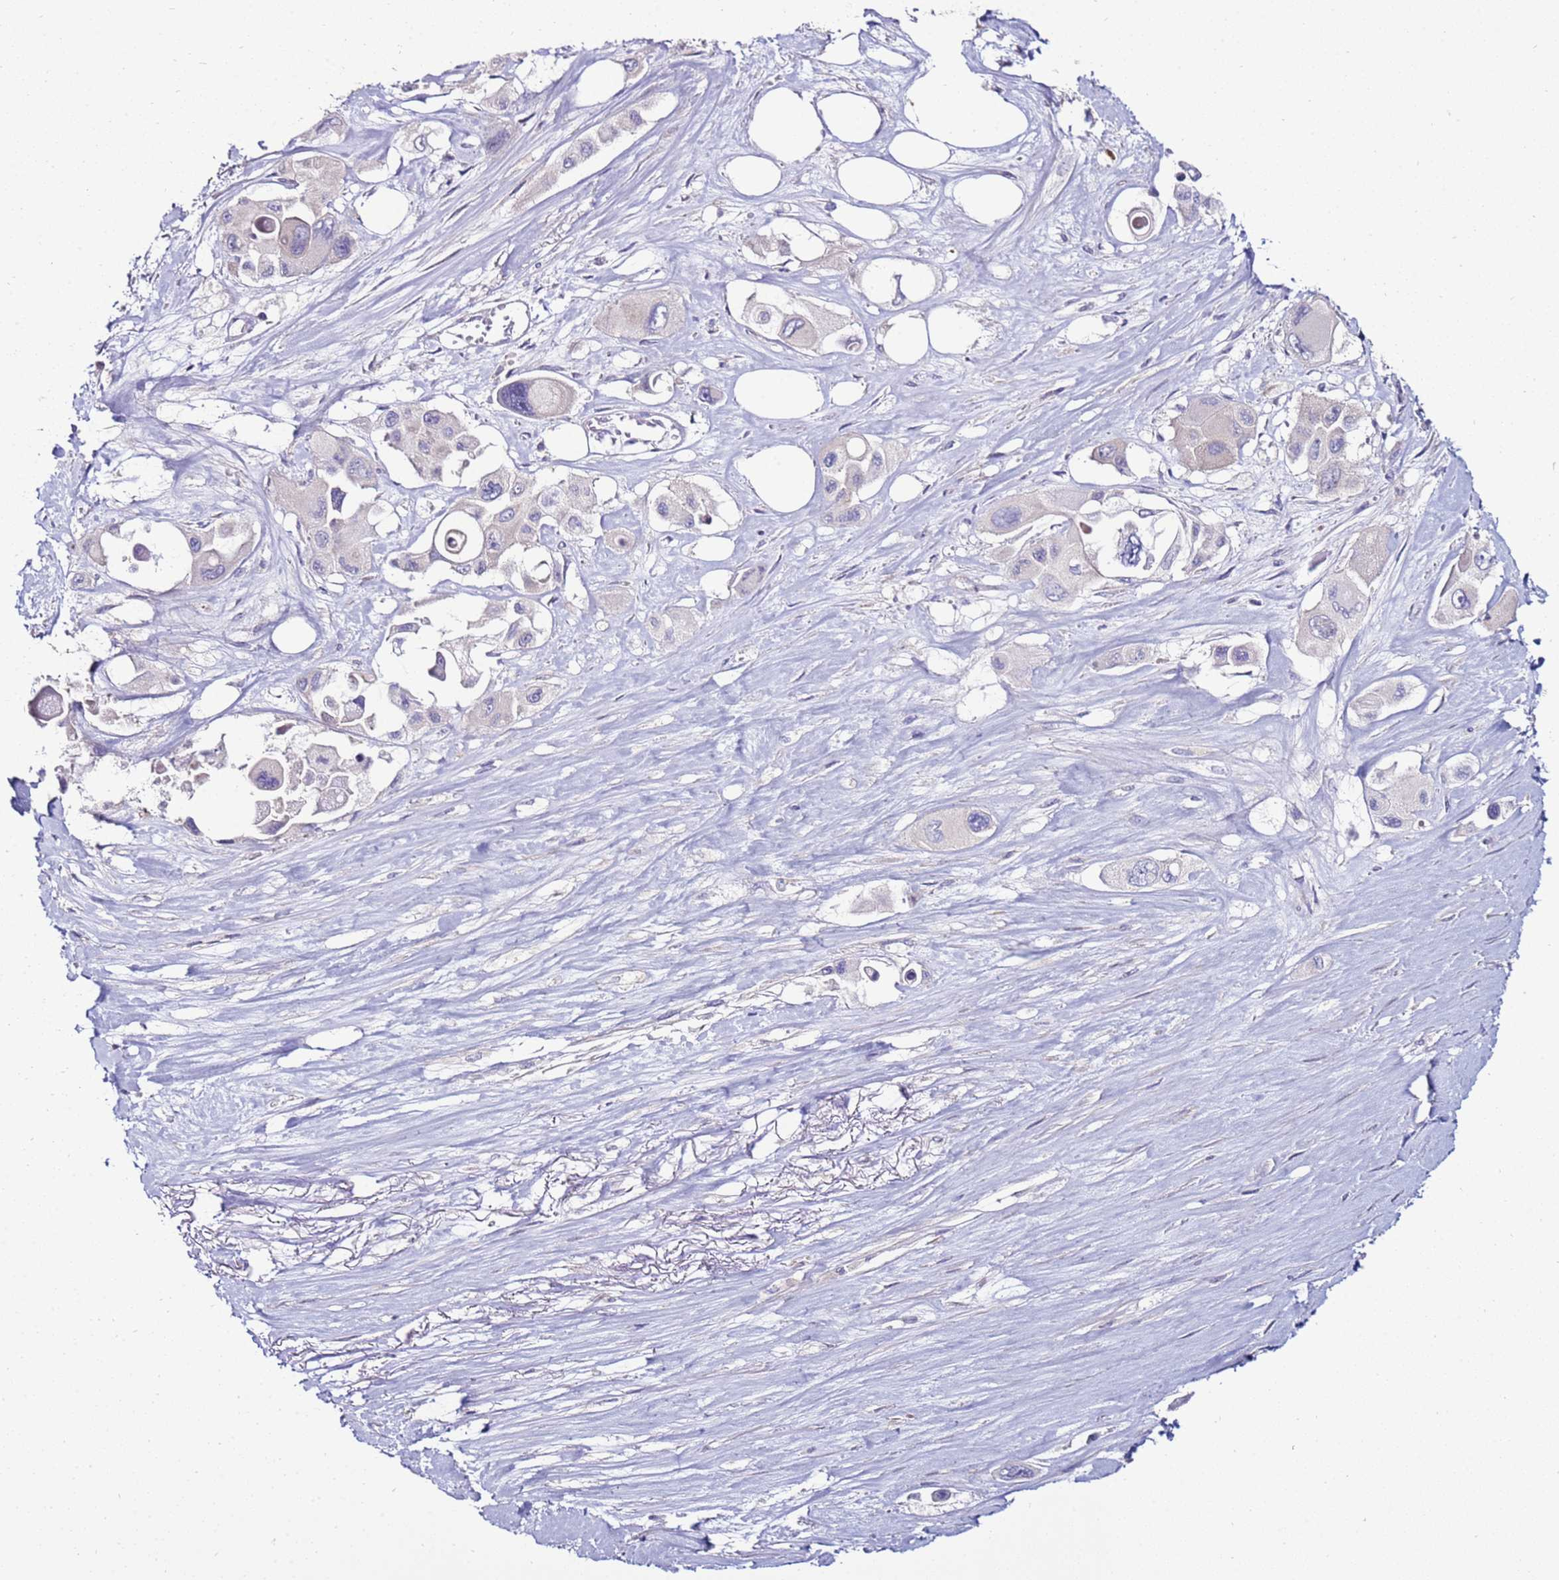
{"staining": {"intensity": "negative", "quantity": "none", "location": "none"}, "tissue": "pancreatic cancer", "cell_type": "Tumor cells", "image_type": "cancer", "snomed": [{"axis": "morphology", "description": "Adenocarcinoma, NOS"}, {"axis": "topography", "description": "Pancreas"}], "caption": "The micrograph exhibits no significant positivity in tumor cells of pancreatic cancer (adenocarcinoma).", "gene": "GPN3", "patient": {"sex": "male", "age": 92}}